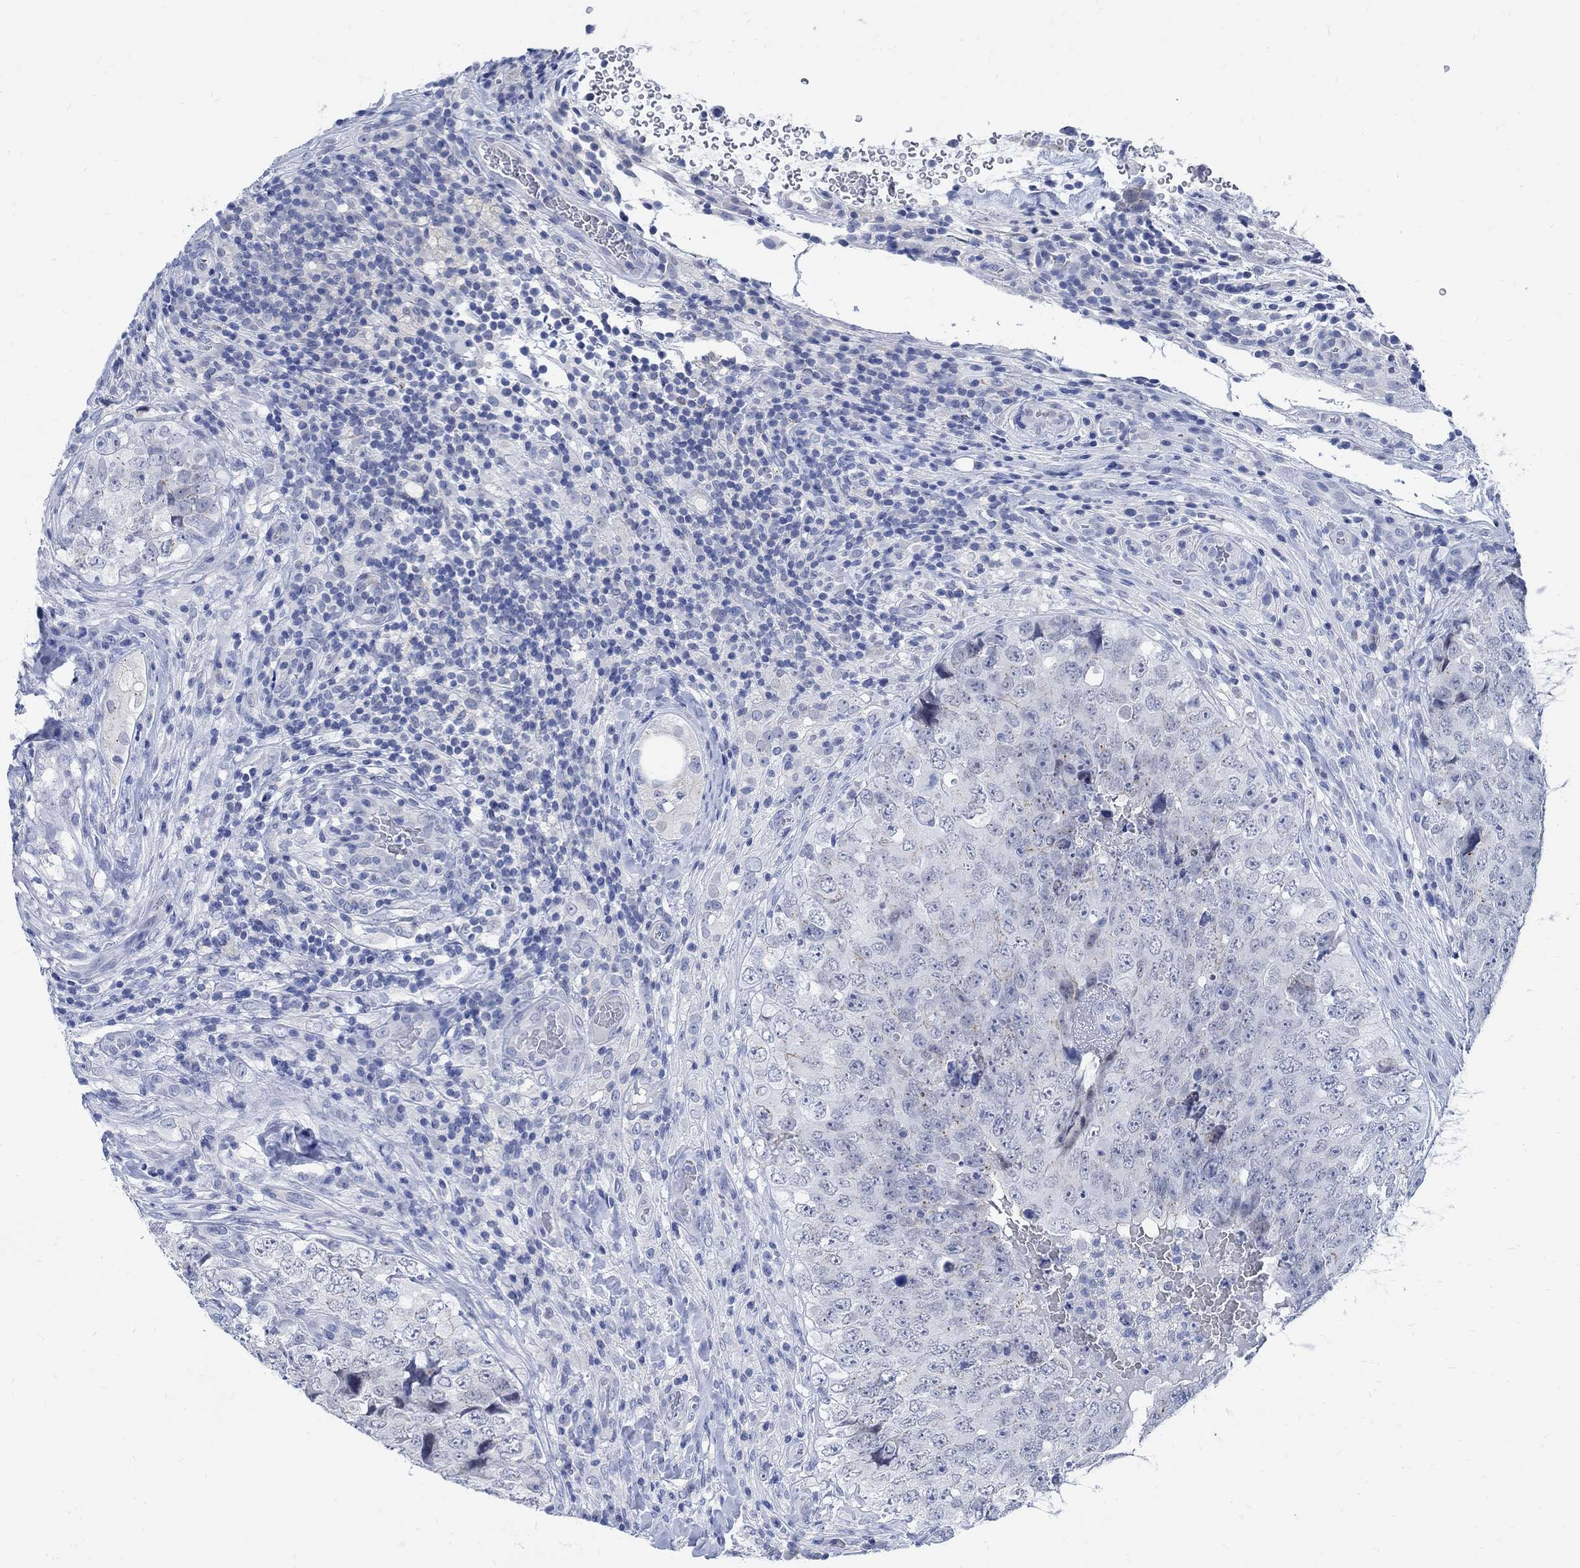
{"staining": {"intensity": "weak", "quantity": "<25%", "location": "cytoplasmic/membranous"}, "tissue": "testis cancer", "cell_type": "Tumor cells", "image_type": "cancer", "snomed": [{"axis": "morphology", "description": "Seminoma, NOS"}, {"axis": "topography", "description": "Testis"}], "caption": "High magnification brightfield microscopy of testis cancer stained with DAB (brown) and counterstained with hematoxylin (blue): tumor cells show no significant expression.", "gene": "CAMK2N1", "patient": {"sex": "male", "age": 34}}